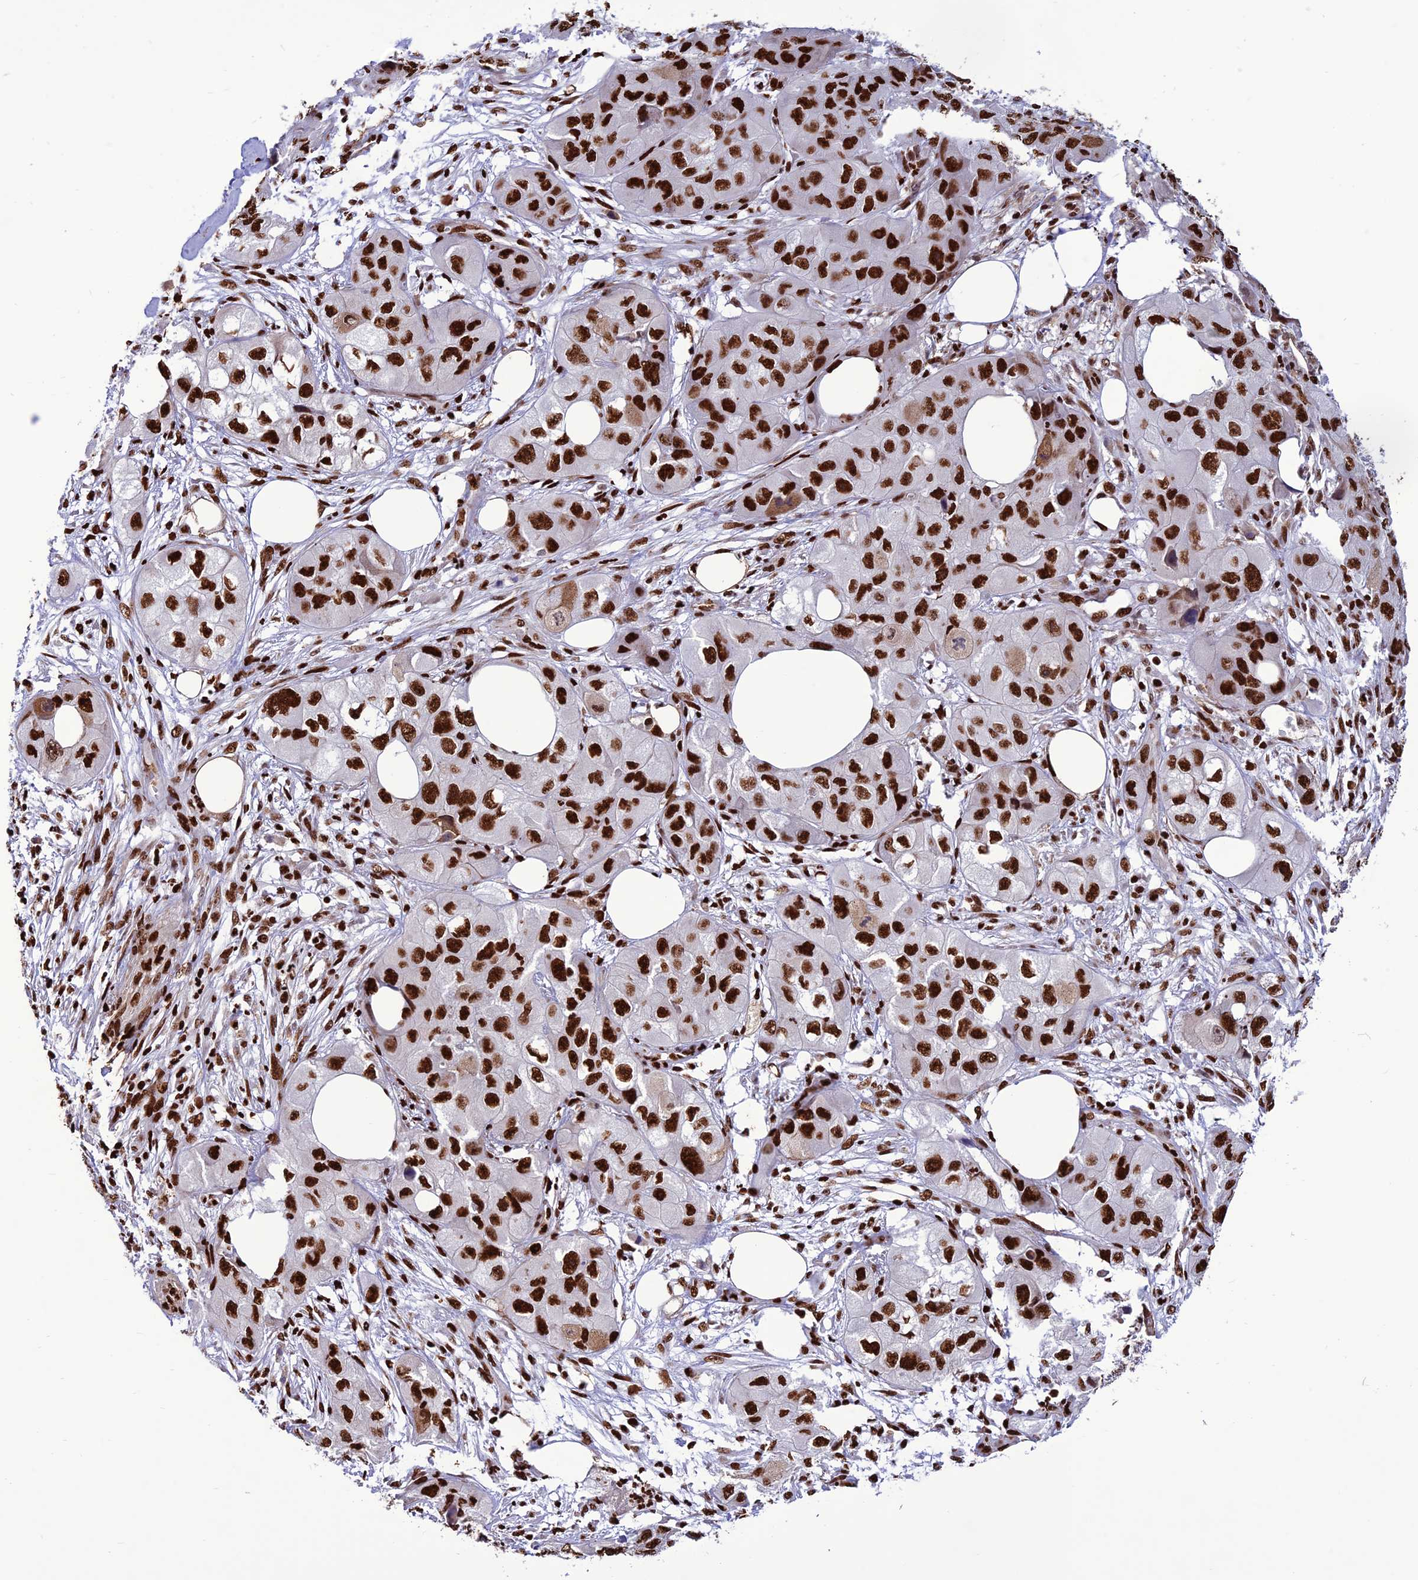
{"staining": {"intensity": "strong", "quantity": ">75%", "location": "nuclear"}, "tissue": "skin cancer", "cell_type": "Tumor cells", "image_type": "cancer", "snomed": [{"axis": "morphology", "description": "Squamous cell carcinoma, NOS"}, {"axis": "topography", "description": "Skin"}, {"axis": "topography", "description": "Subcutis"}], "caption": "Protein analysis of squamous cell carcinoma (skin) tissue displays strong nuclear staining in approximately >75% of tumor cells.", "gene": "INO80E", "patient": {"sex": "male", "age": 73}}